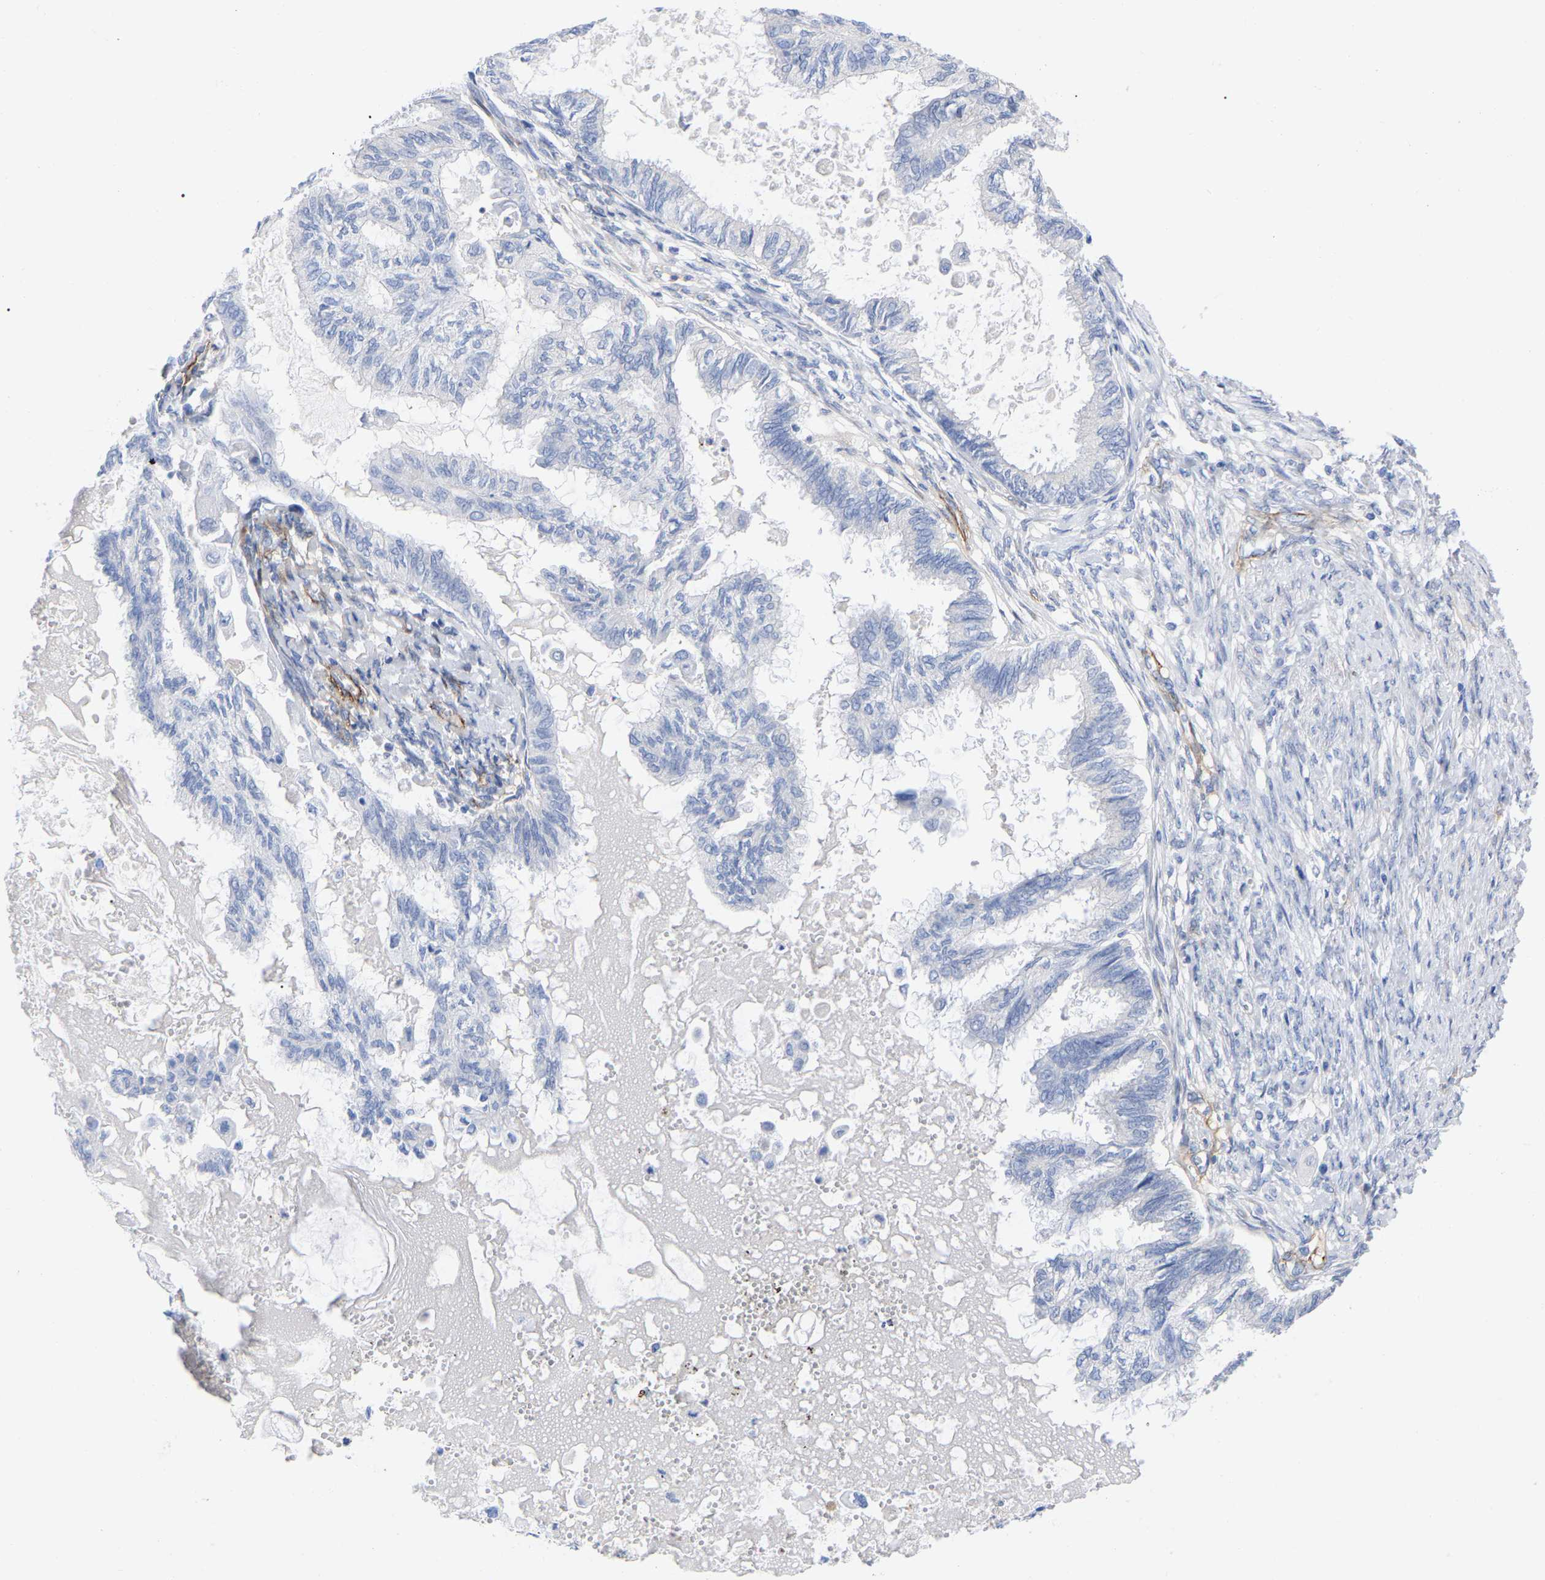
{"staining": {"intensity": "negative", "quantity": "none", "location": "none"}, "tissue": "cervical cancer", "cell_type": "Tumor cells", "image_type": "cancer", "snomed": [{"axis": "morphology", "description": "Normal tissue, NOS"}, {"axis": "morphology", "description": "Adenocarcinoma, NOS"}, {"axis": "topography", "description": "Cervix"}, {"axis": "topography", "description": "Endometrium"}], "caption": "High power microscopy micrograph of an IHC photomicrograph of cervical cancer (adenocarcinoma), revealing no significant expression in tumor cells.", "gene": "HAPLN1", "patient": {"sex": "female", "age": 86}}